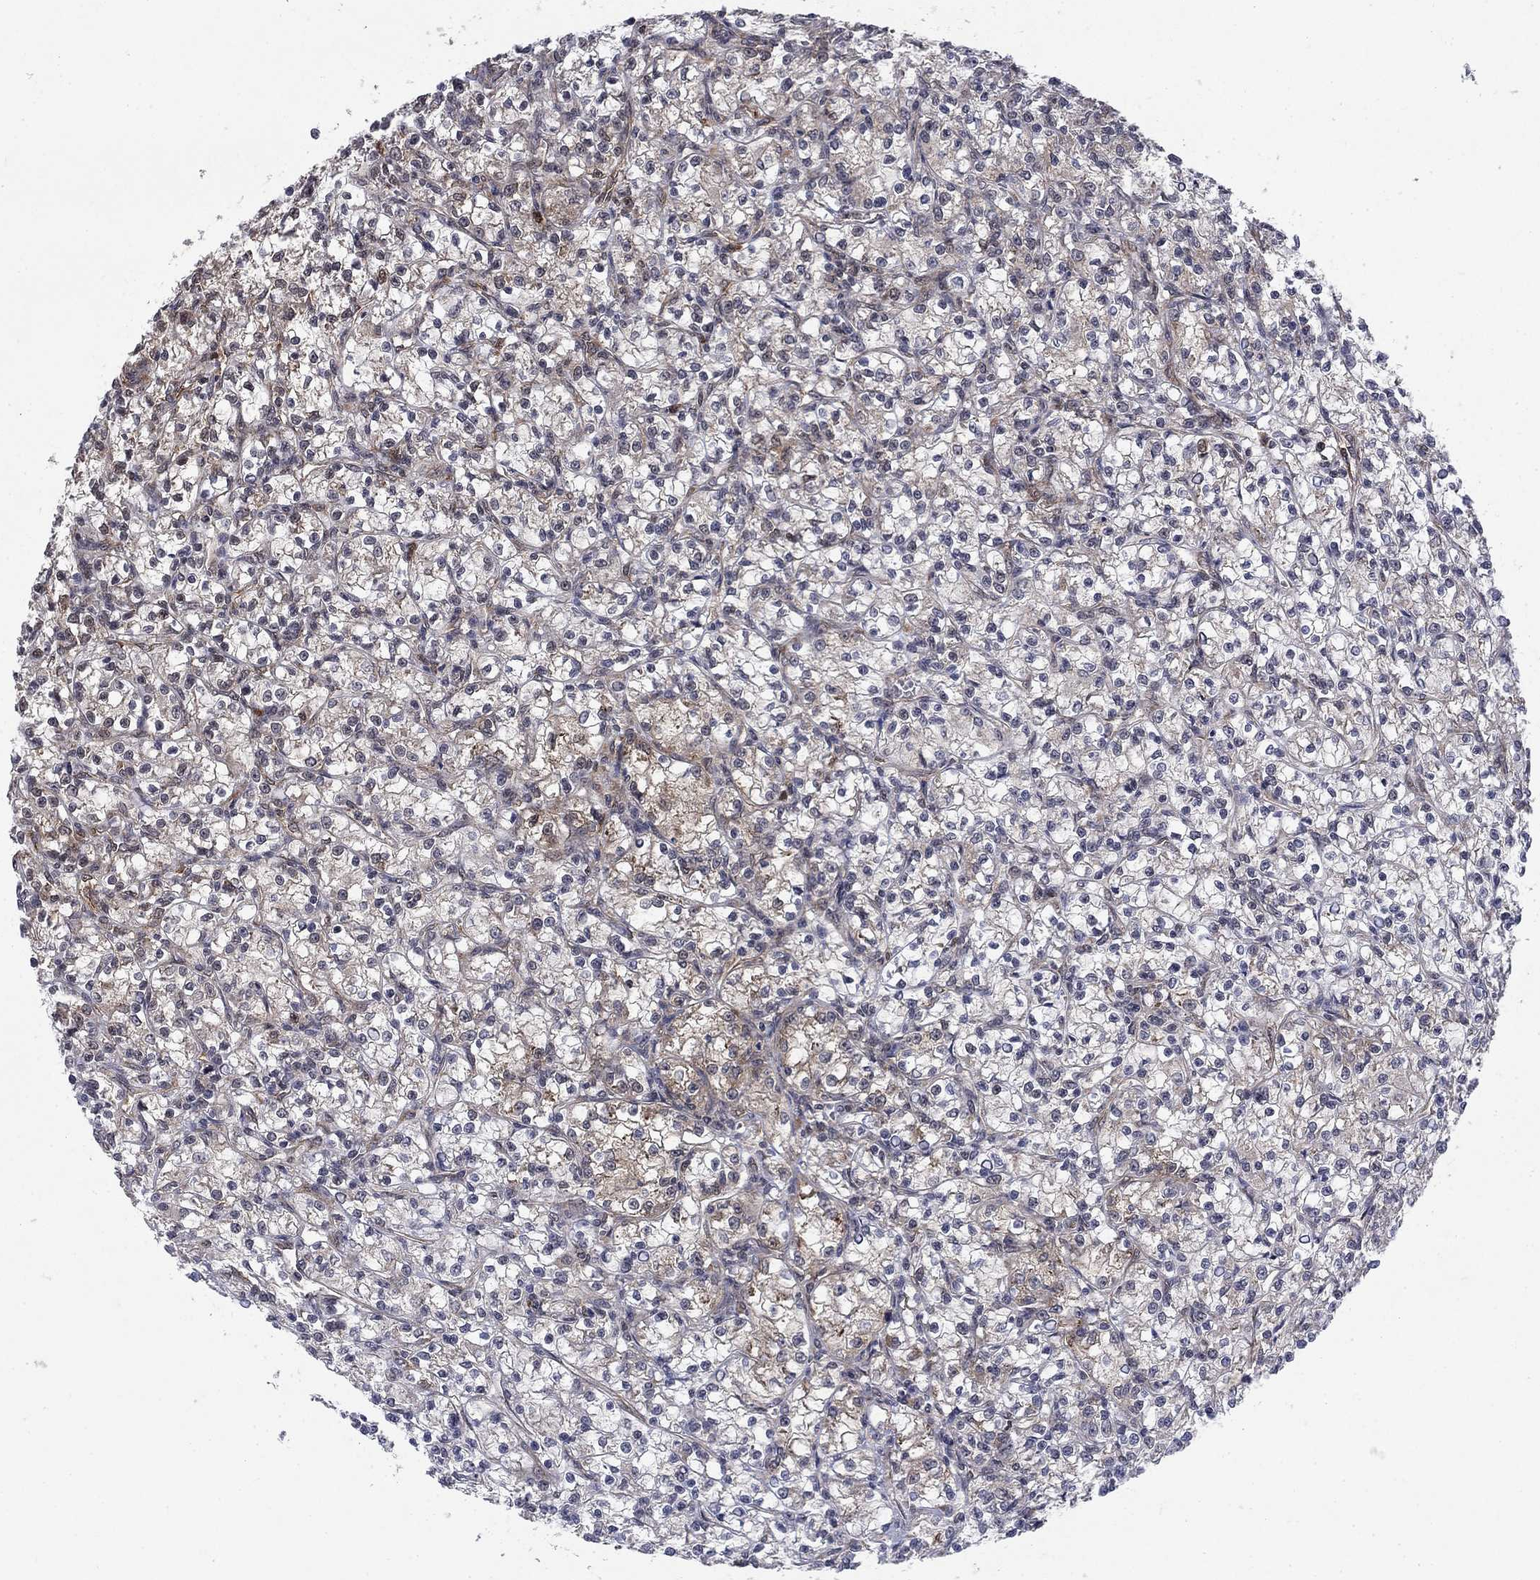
{"staining": {"intensity": "negative", "quantity": "none", "location": "none"}, "tissue": "renal cancer", "cell_type": "Tumor cells", "image_type": "cancer", "snomed": [{"axis": "morphology", "description": "Adenocarcinoma, NOS"}, {"axis": "topography", "description": "Kidney"}], "caption": "Renal cancer was stained to show a protein in brown. There is no significant positivity in tumor cells.", "gene": "DNAJA1", "patient": {"sex": "female", "age": 59}}